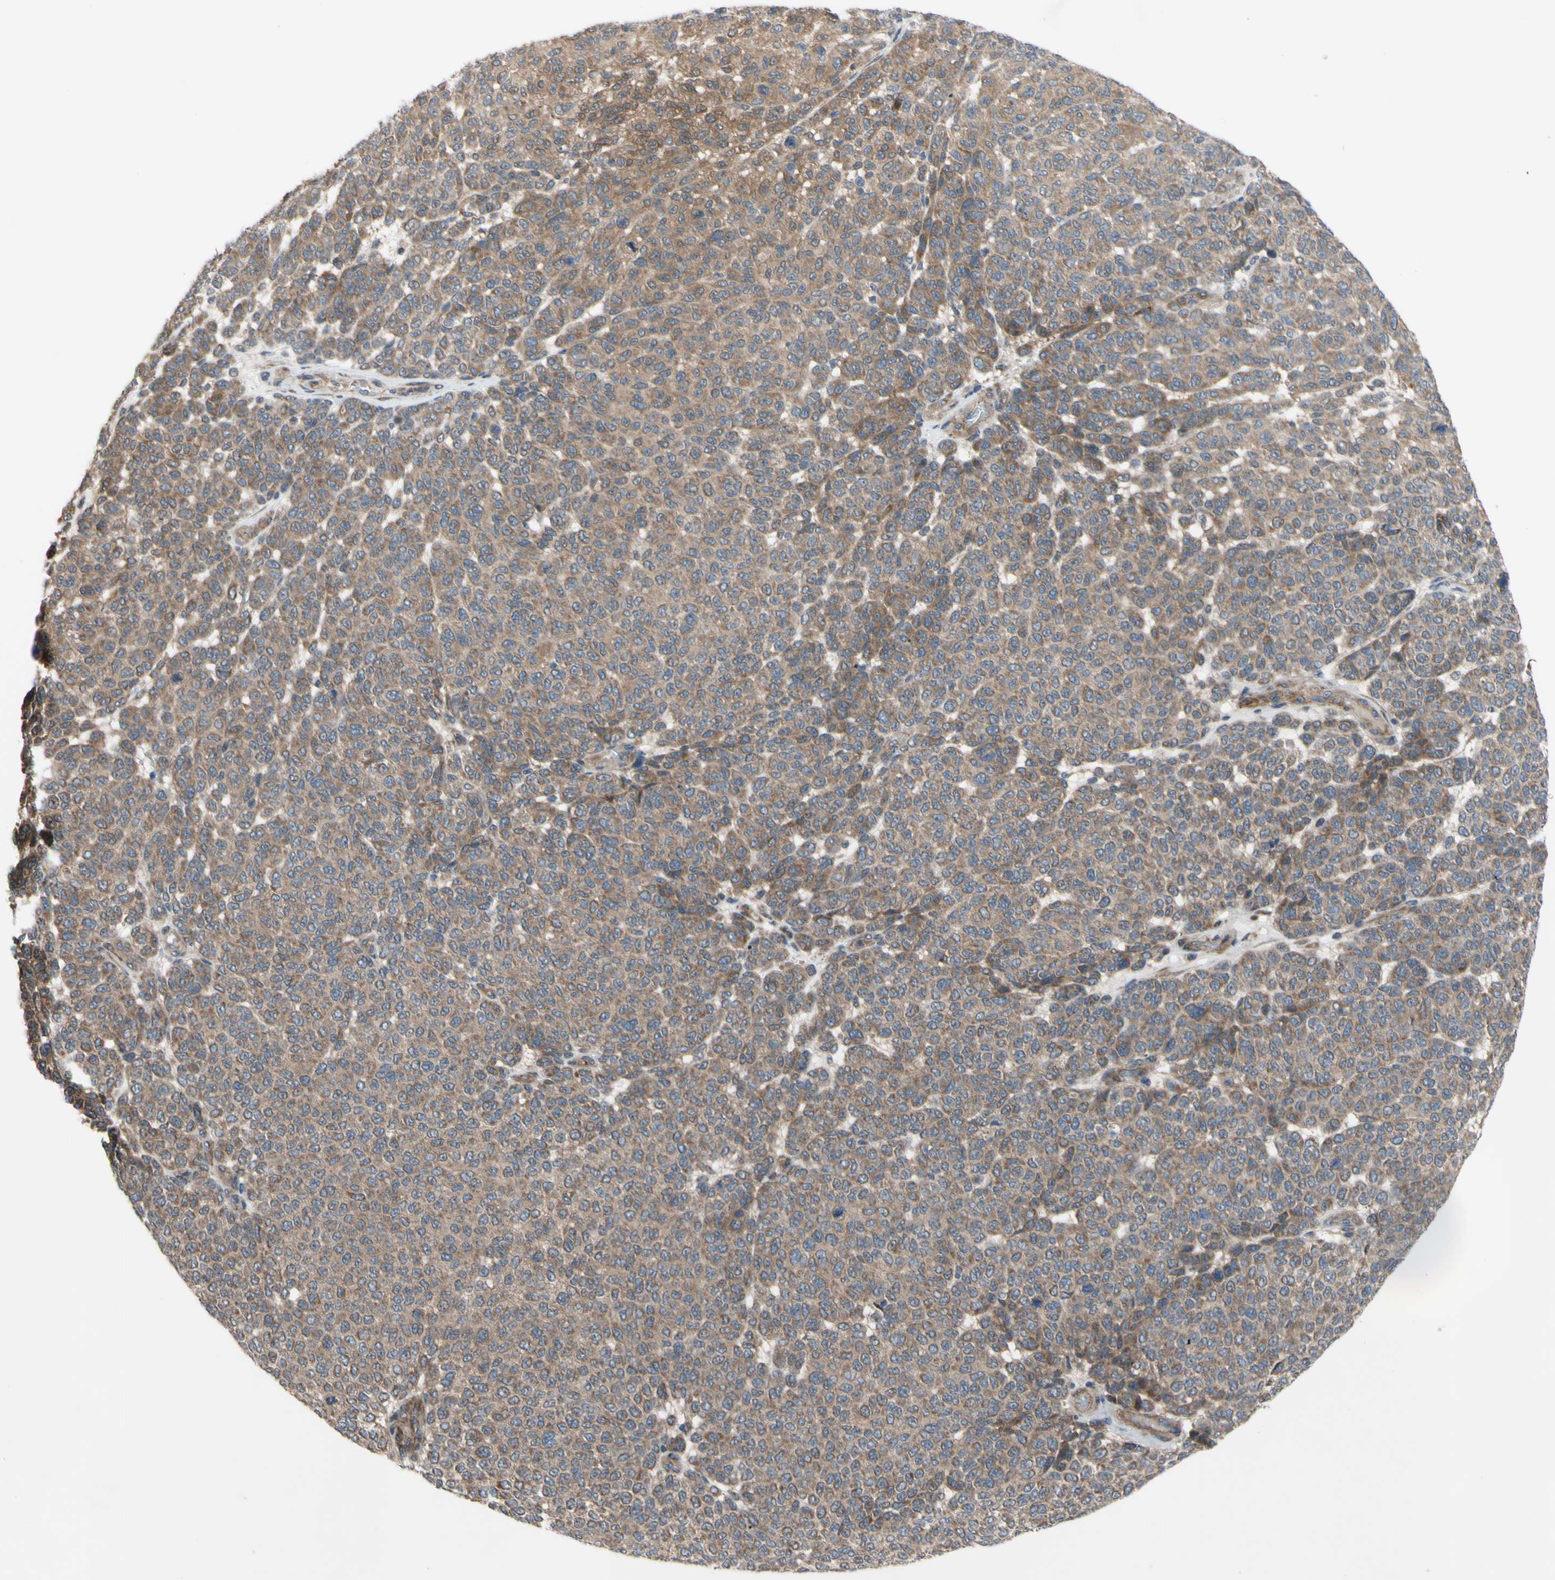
{"staining": {"intensity": "moderate", "quantity": ">75%", "location": "cytoplasmic/membranous"}, "tissue": "melanoma", "cell_type": "Tumor cells", "image_type": "cancer", "snomed": [{"axis": "morphology", "description": "Malignant melanoma, NOS"}, {"axis": "topography", "description": "Skin"}], "caption": "Moderate cytoplasmic/membranous expression is present in about >75% of tumor cells in malignant melanoma.", "gene": "SVIL", "patient": {"sex": "male", "age": 59}}